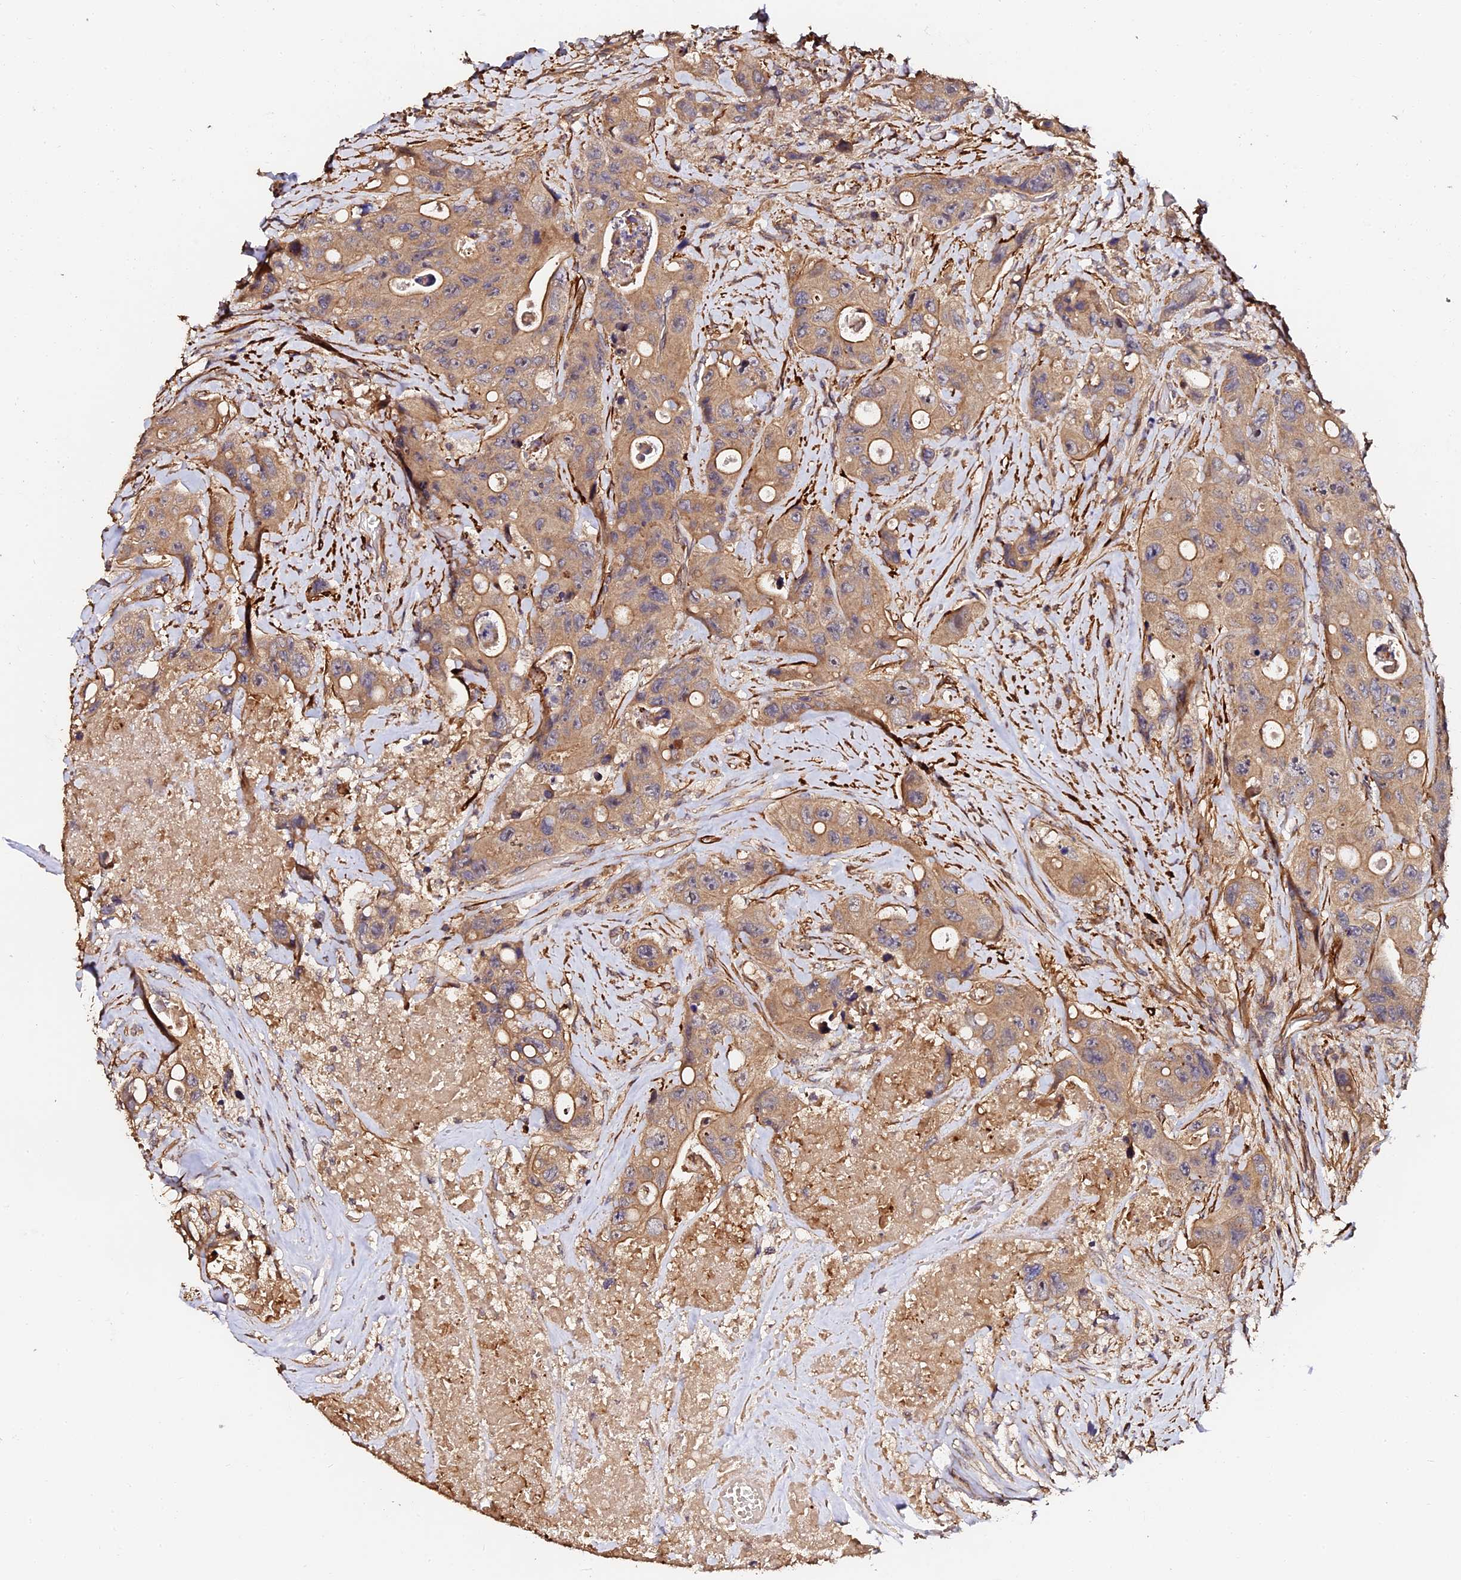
{"staining": {"intensity": "weak", "quantity": ">75%", "location": "cytoplasmic/membranous"}, "tissue": "colorectal cancer", "cell_type": "Tumor cells", "image_type": "cancer", "snomed": [{"axis": "morphology", "description": "Adenocarcinoma, NOS"}, {"axis": "topography", "description": "Colon"}], "caption": "A low amount of weak cytoplasmic/membranous expression is identified in approximately >75% of tumor cells in colorectal cancer (adenocarcinoma) tissue.", "gene": "TDO2", "patient": {"sex": "female", "age": 46}}